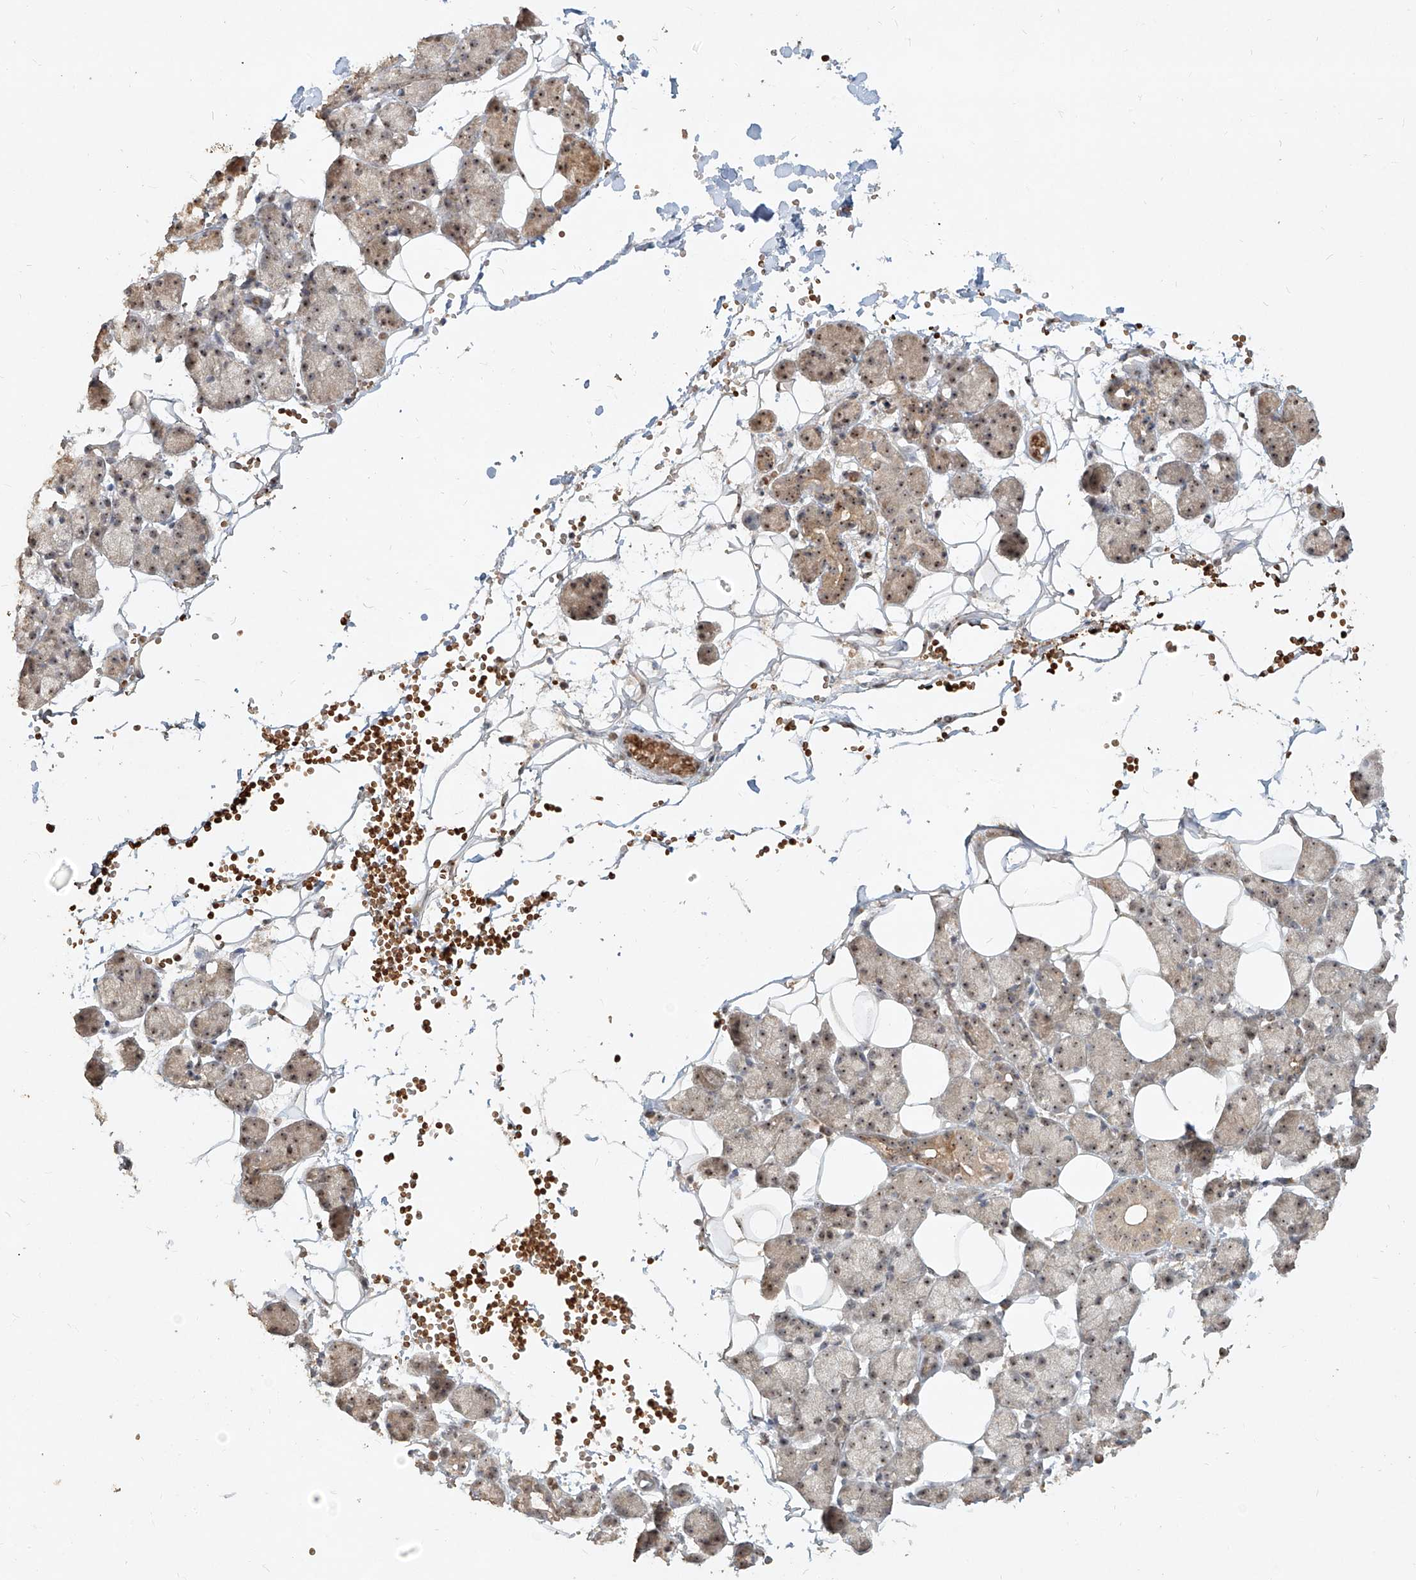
{"staining": {"intensity": "weak", "quantity": ">75%", "location": "cytoplasmic/membranous,nuclear"}, "tissue": "salivary gland", "cell_type": "Glandular cells", "image_type": "normal", "snomed": [{"axis": "morphology", "description": "Normal tissue, NOS"}, {"axis": "topography", "description": "Salivary gland"}], "caption": "This micrograph shows immunohistochemistry (IHC) staining of normal salivary gland, with low weak cytoplasmic/membranous,nuclear positivity in about >75% of glandular cells.", "gene": "BYSL", "patient": {"sex": "female", "age": 33}}